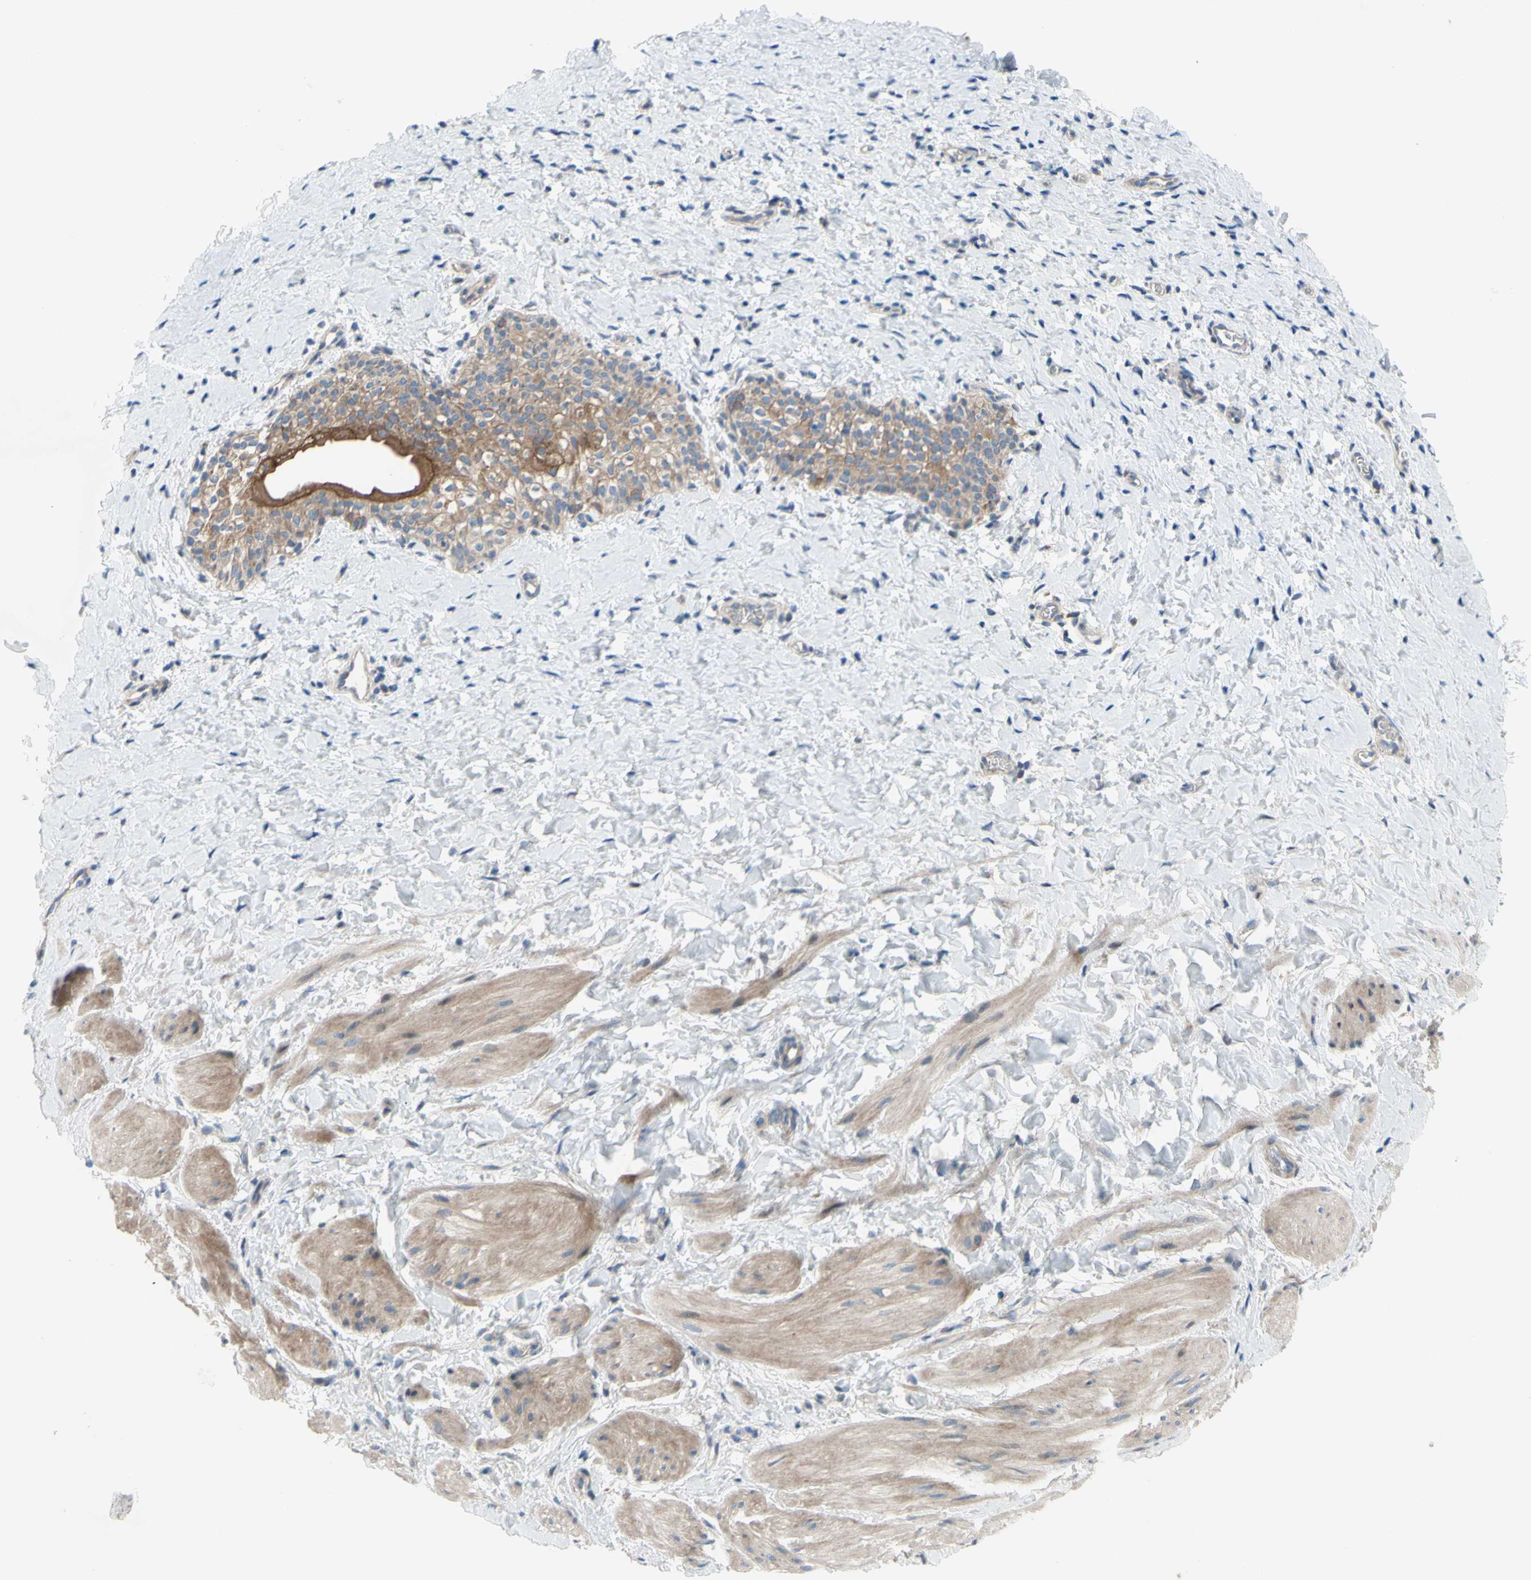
{"staining": {"intensity": "weak", "quantity": "25%-75%", "location": "cytoplasmic/membranous"}, "tissue": "smooth muscle", "cell_type": "Smooth muscle cells", "image_type": "normal", "snomed": [{"axis": "morphology", "description": "Normal tissue, NOS"}, {"axis": "topography", "description": "Smooth muscle"}], "caption": "Immunohistochemistry (IHC) of normal human smooth muscle demonstrates low levels of weak cytoplasmic/membranous staining in approximately 25%-75% of smooth muscle cells.", "gene": "GRAMD2B", "patient": {"sex": "male", "age": 16}}